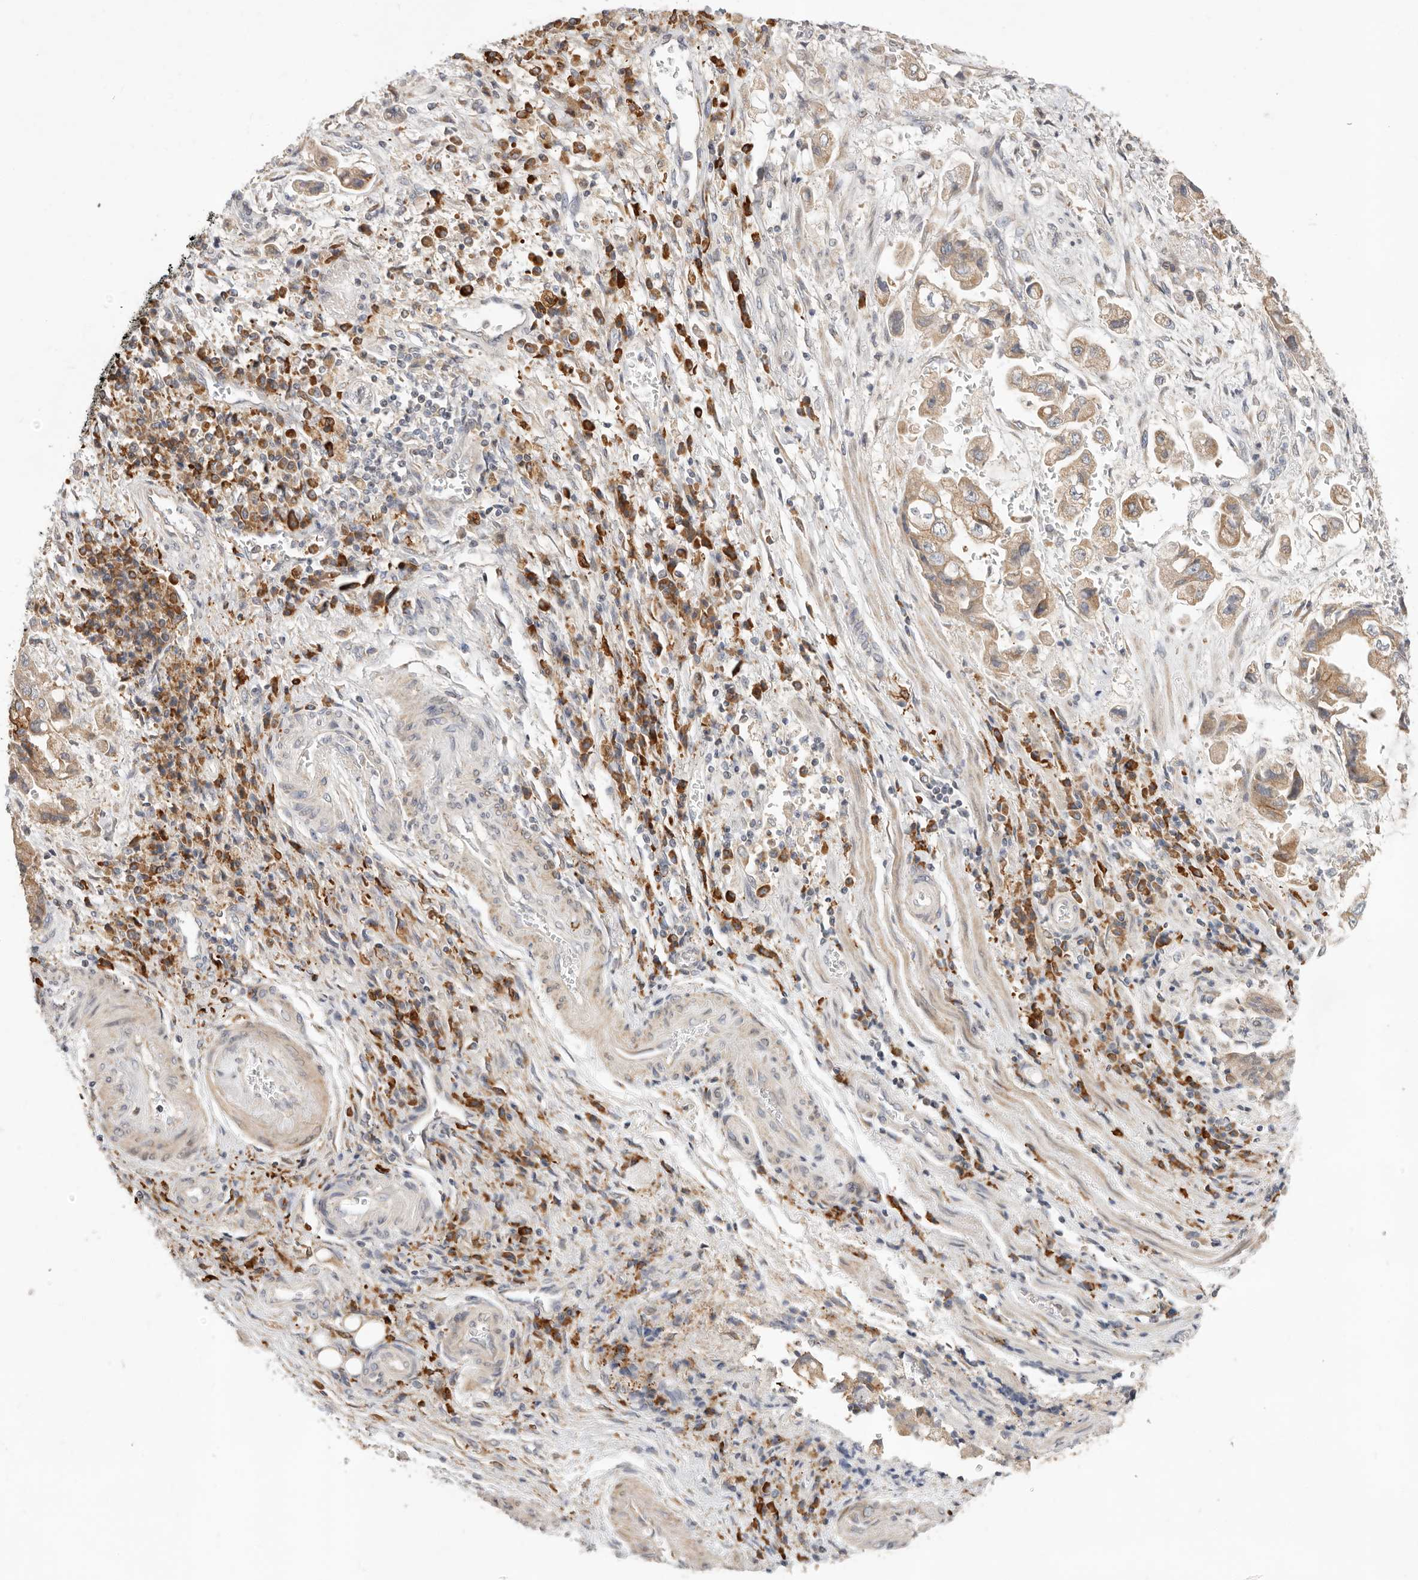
{"staining": {"intensity": "moderate", "quantity": ">75%", "location": "cytoplasmic/membranous"}, "tissue": "stomach cancer", "cell_type": "Tumor cells", "image_type": "cancer", "snomed": [{"axis": "morphology", "description": "Adenocarcinoma, NOS"}, {"axis": "topography", "description": "Stomach"}], "caption": "The histopathology image reveals a brown stain indicating the presence of a protein in the cytoplasmic/membranous of tumor cells in stomach cancer. (Stains: DAB (3,3'-diaminobenzidine) in brown, nuclei in blue, Microscopy: brightfield microscopy at high magnification).", "gene": "USH1C", "patient": {"sex": "male", "age": 62}}